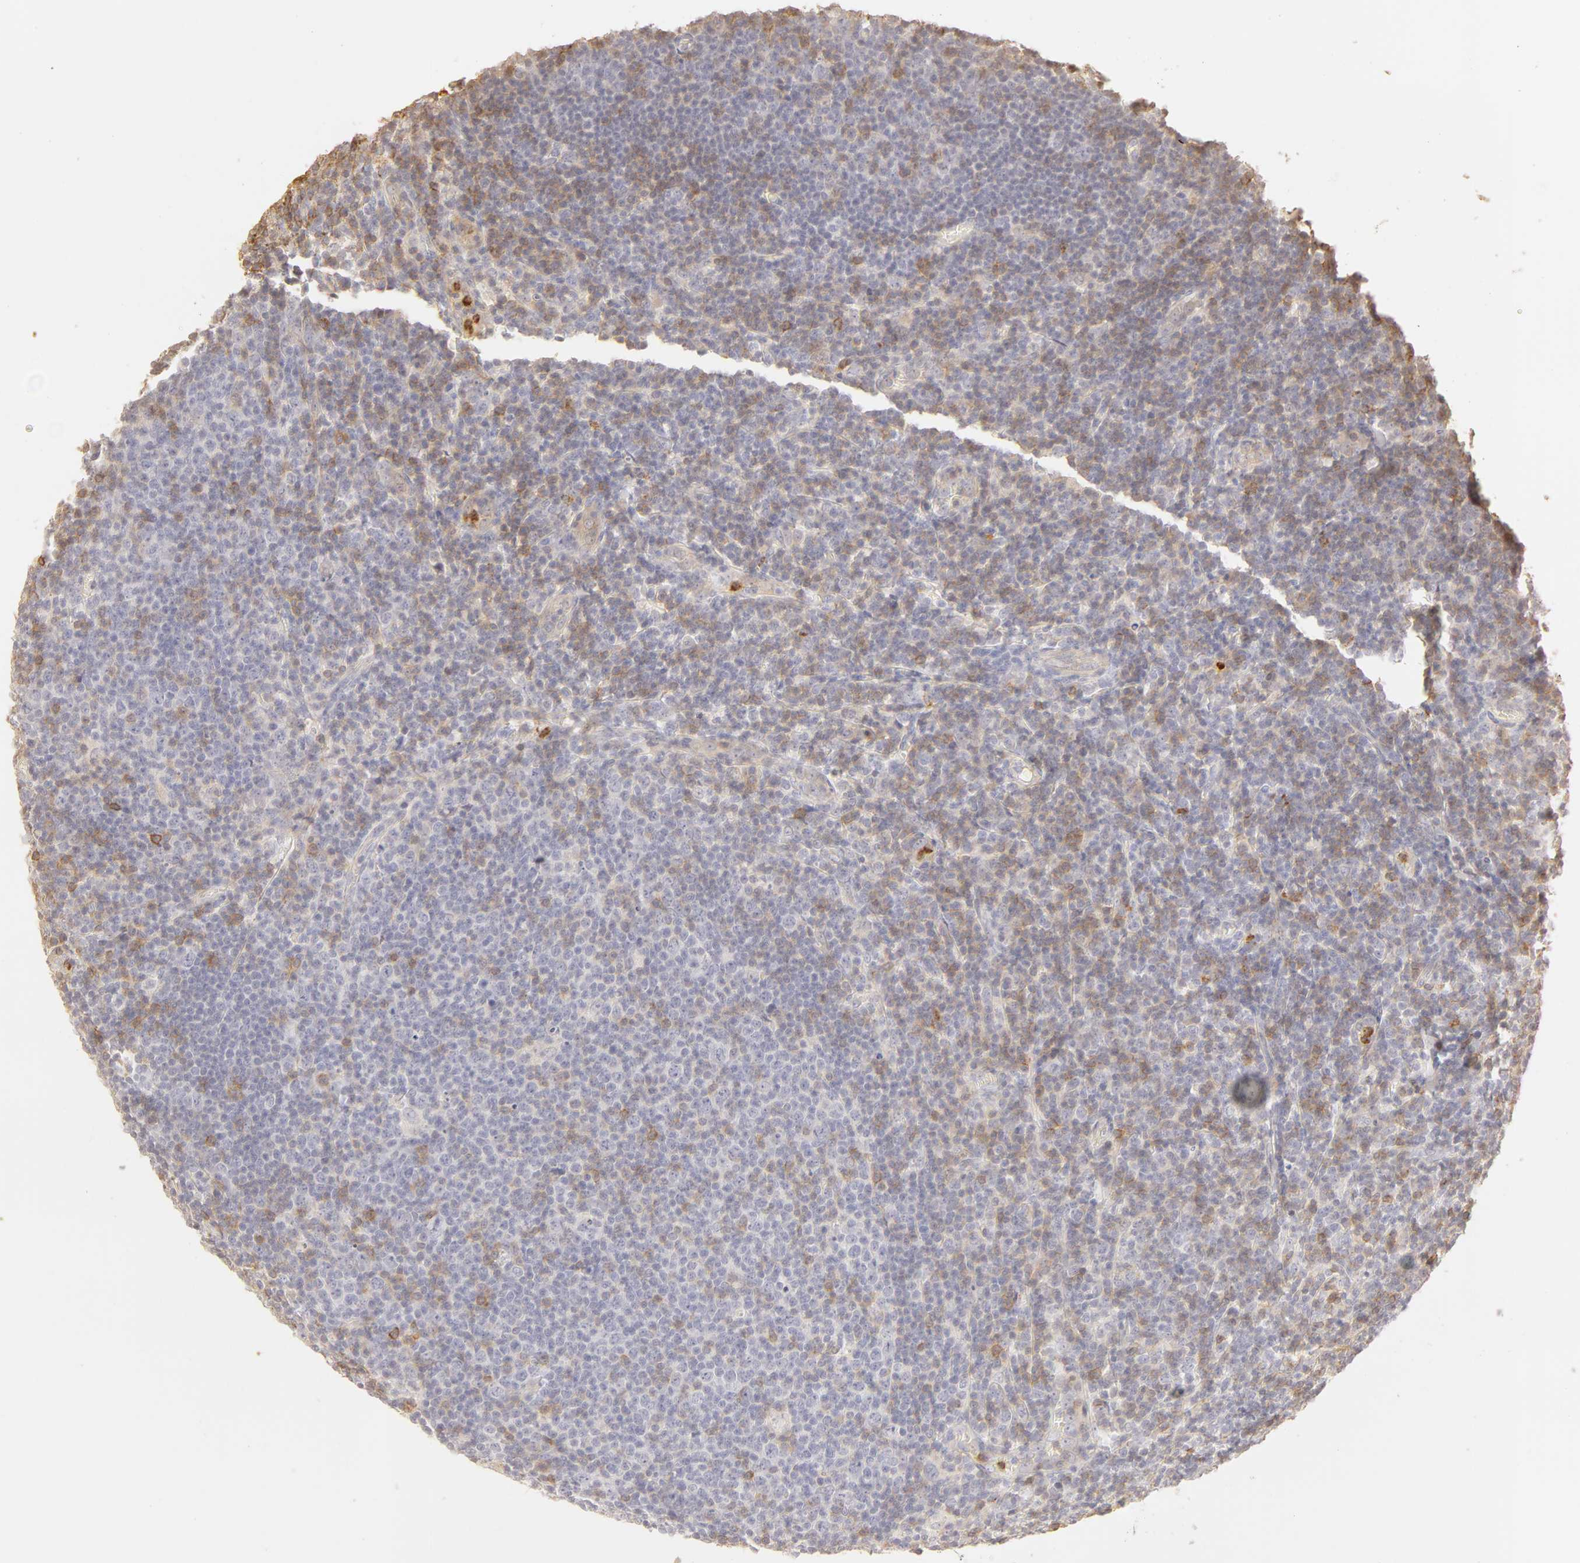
{"staining": {"intensity": "negative", "quantity": "none", "location": "none"}, "tissue": "lymphoma", "cell_type": "Tumor cells", "image_type": "cancer", "snomed": [{"axis": "morphology", "description": "Malignant lymphoma, non-Hodgkin's type, Low grade"}, {"axis": "topography", "description": "Lymph node"}], "caption": "Tumor cells show no significant protein positivity in lymphoma. (DAB IHC visualized using brightfield microscopy, high magnification).", "gene": "C1R", "patient": {"sex": "male", "age": 74}}